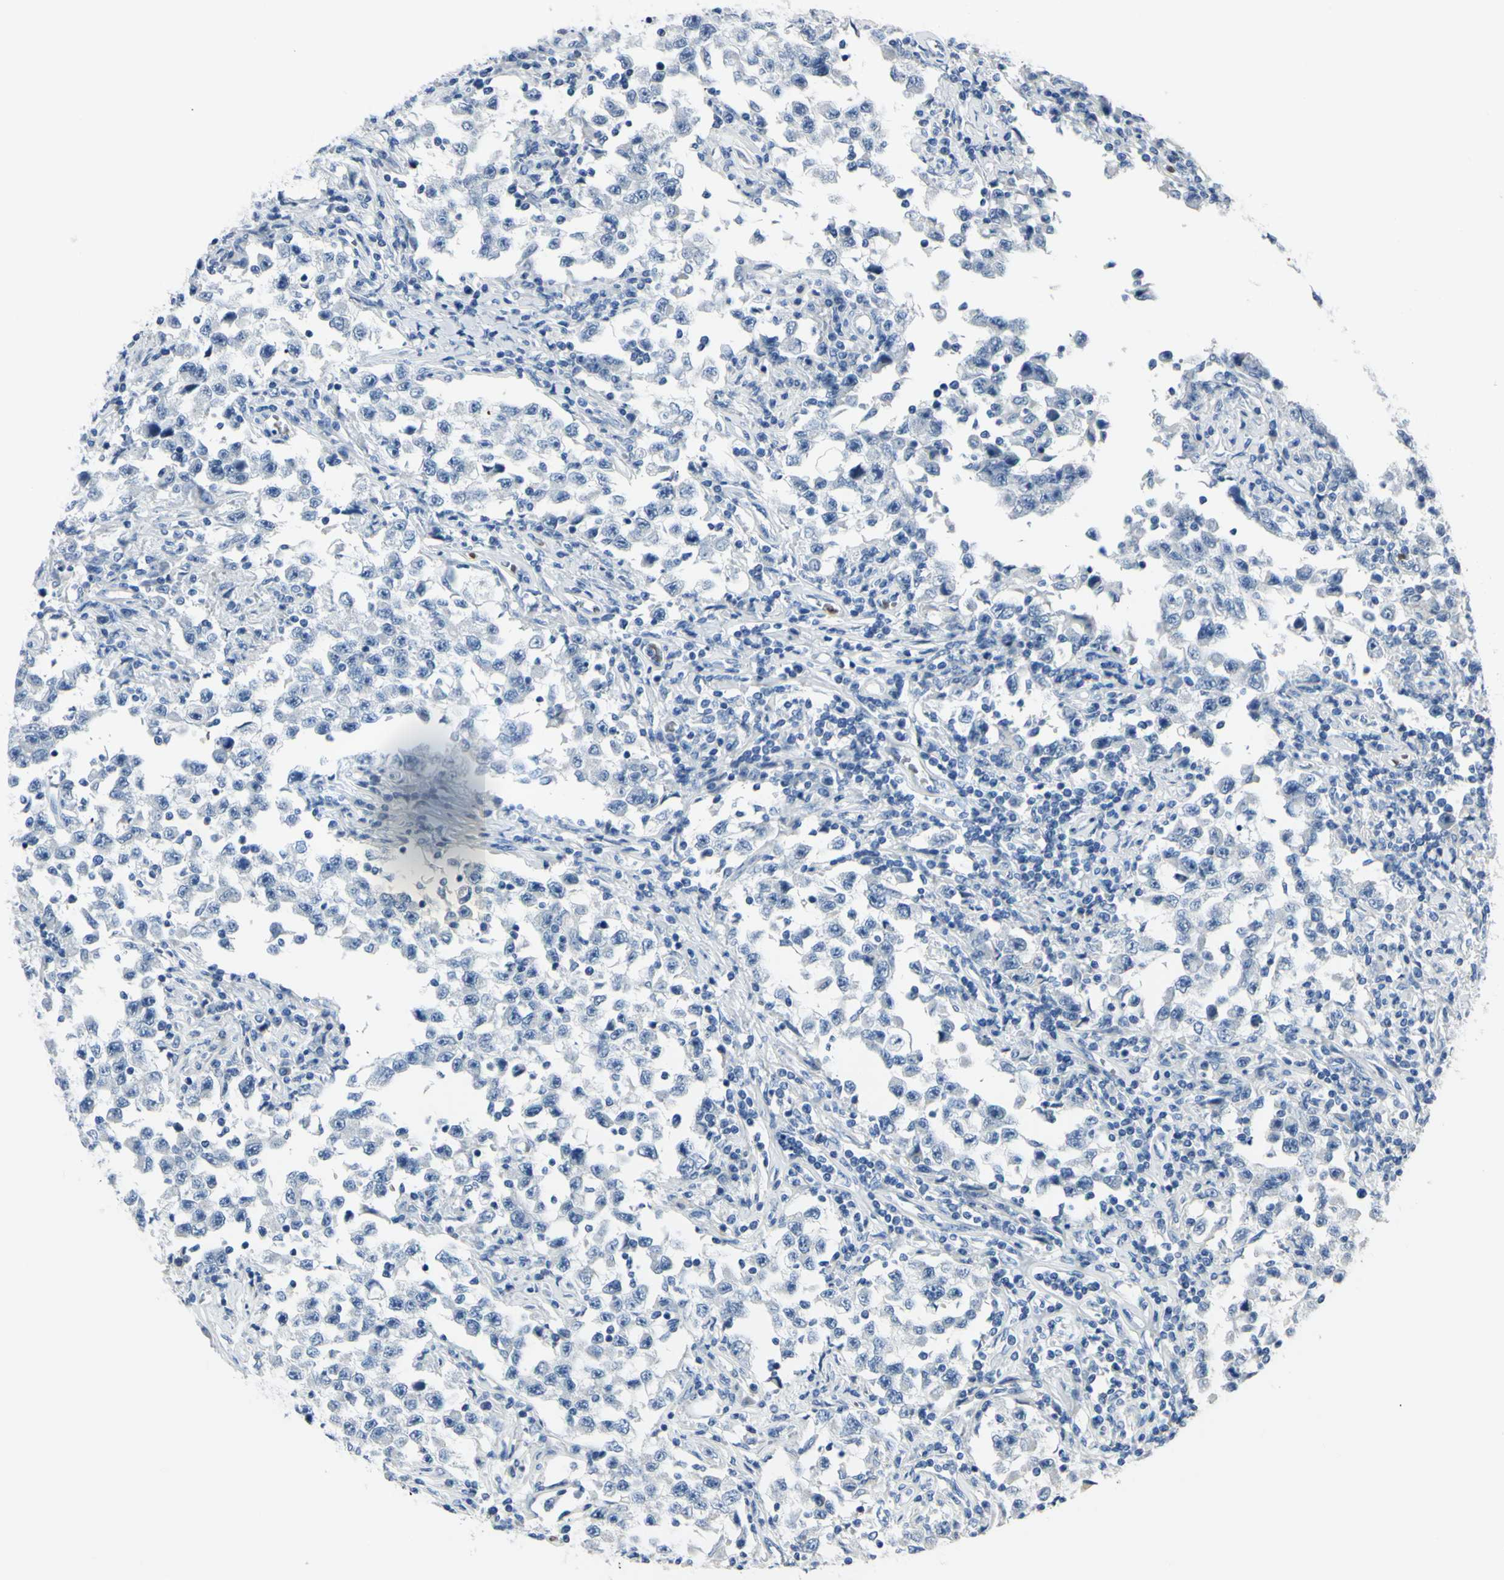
{"staining": {"intensity": "negative", "quantity": "none", "location": "none"}, "tissue": "testis cancer", "cell_type": "Tumor cells", "image_type": "cancer", "snomed": [{"axis": "morphology", "description": "Carcinoma, Embryonal, NOS"}, {"axis": "topography", "description": "Testis"}], "caption": "This is an immunohistochemistry (IHC) micrograph of testis cancer. There is no expression in tumor cells.", "gene": "NCBP2L", "patient": {"sex": "male", "age": 21}}